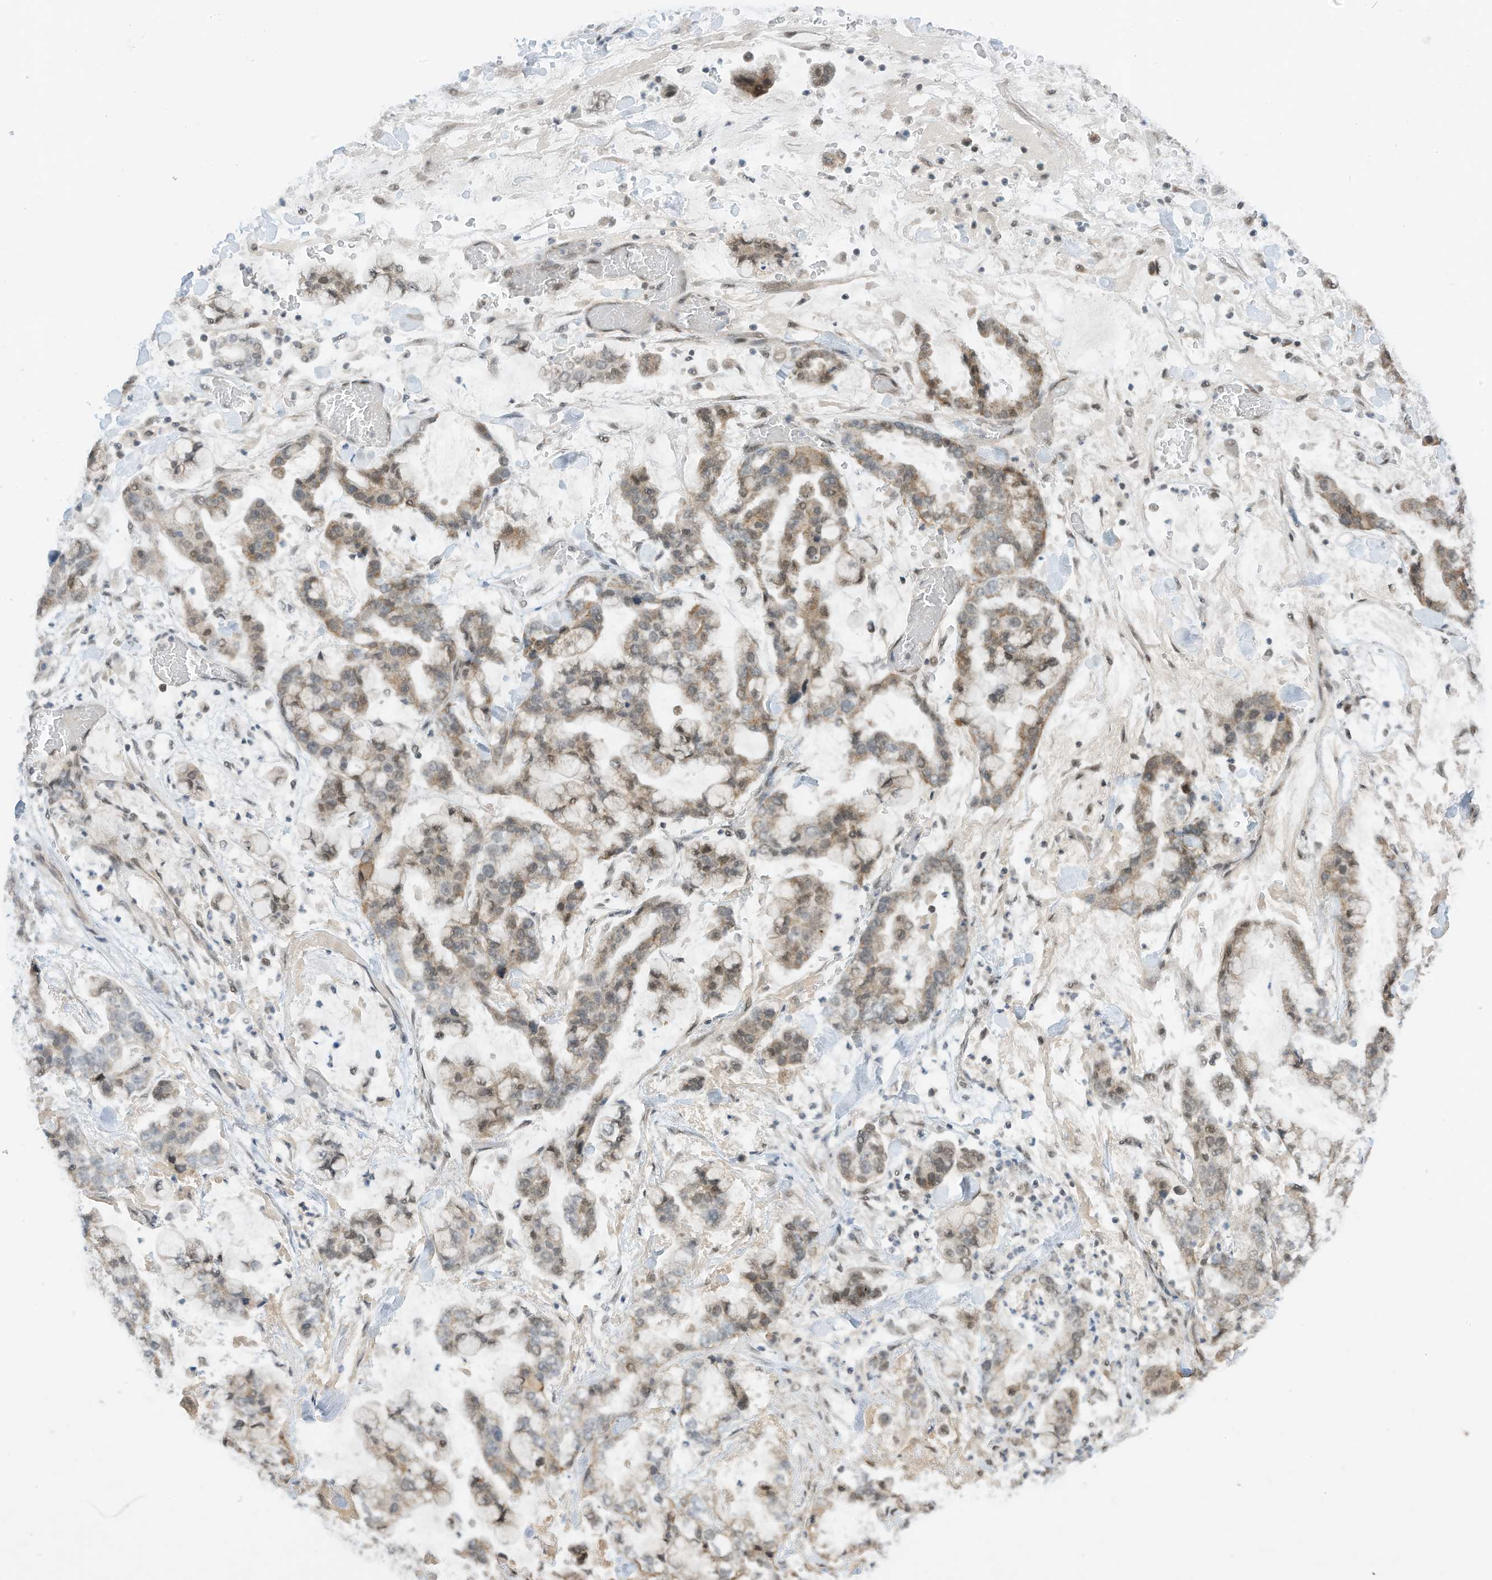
{"staining": {"intensity": "weak", "quantity": "<25%", "location": "cytoplasmic/membranous"}, "tissue": "stomach cancer", "cell_type": "Tumor cells", "image_type": "cancer", "snomed": [{"axis": "morphology", "description": "Normal tissue, NOS"}, {"axis": "morphology", "description": "Adenocarcinoma, NOS"}, {"axis": "topography", "description": "Stomach, upper"}, {"axis": "topography", "description": "Stomach"}], "caption": "DAB immunohistochemical staining of stomach cancer shows no significant expression in tumor cells.", "gene": "AURKAIP1", "patient": {"sex": "male", "age": 76}}